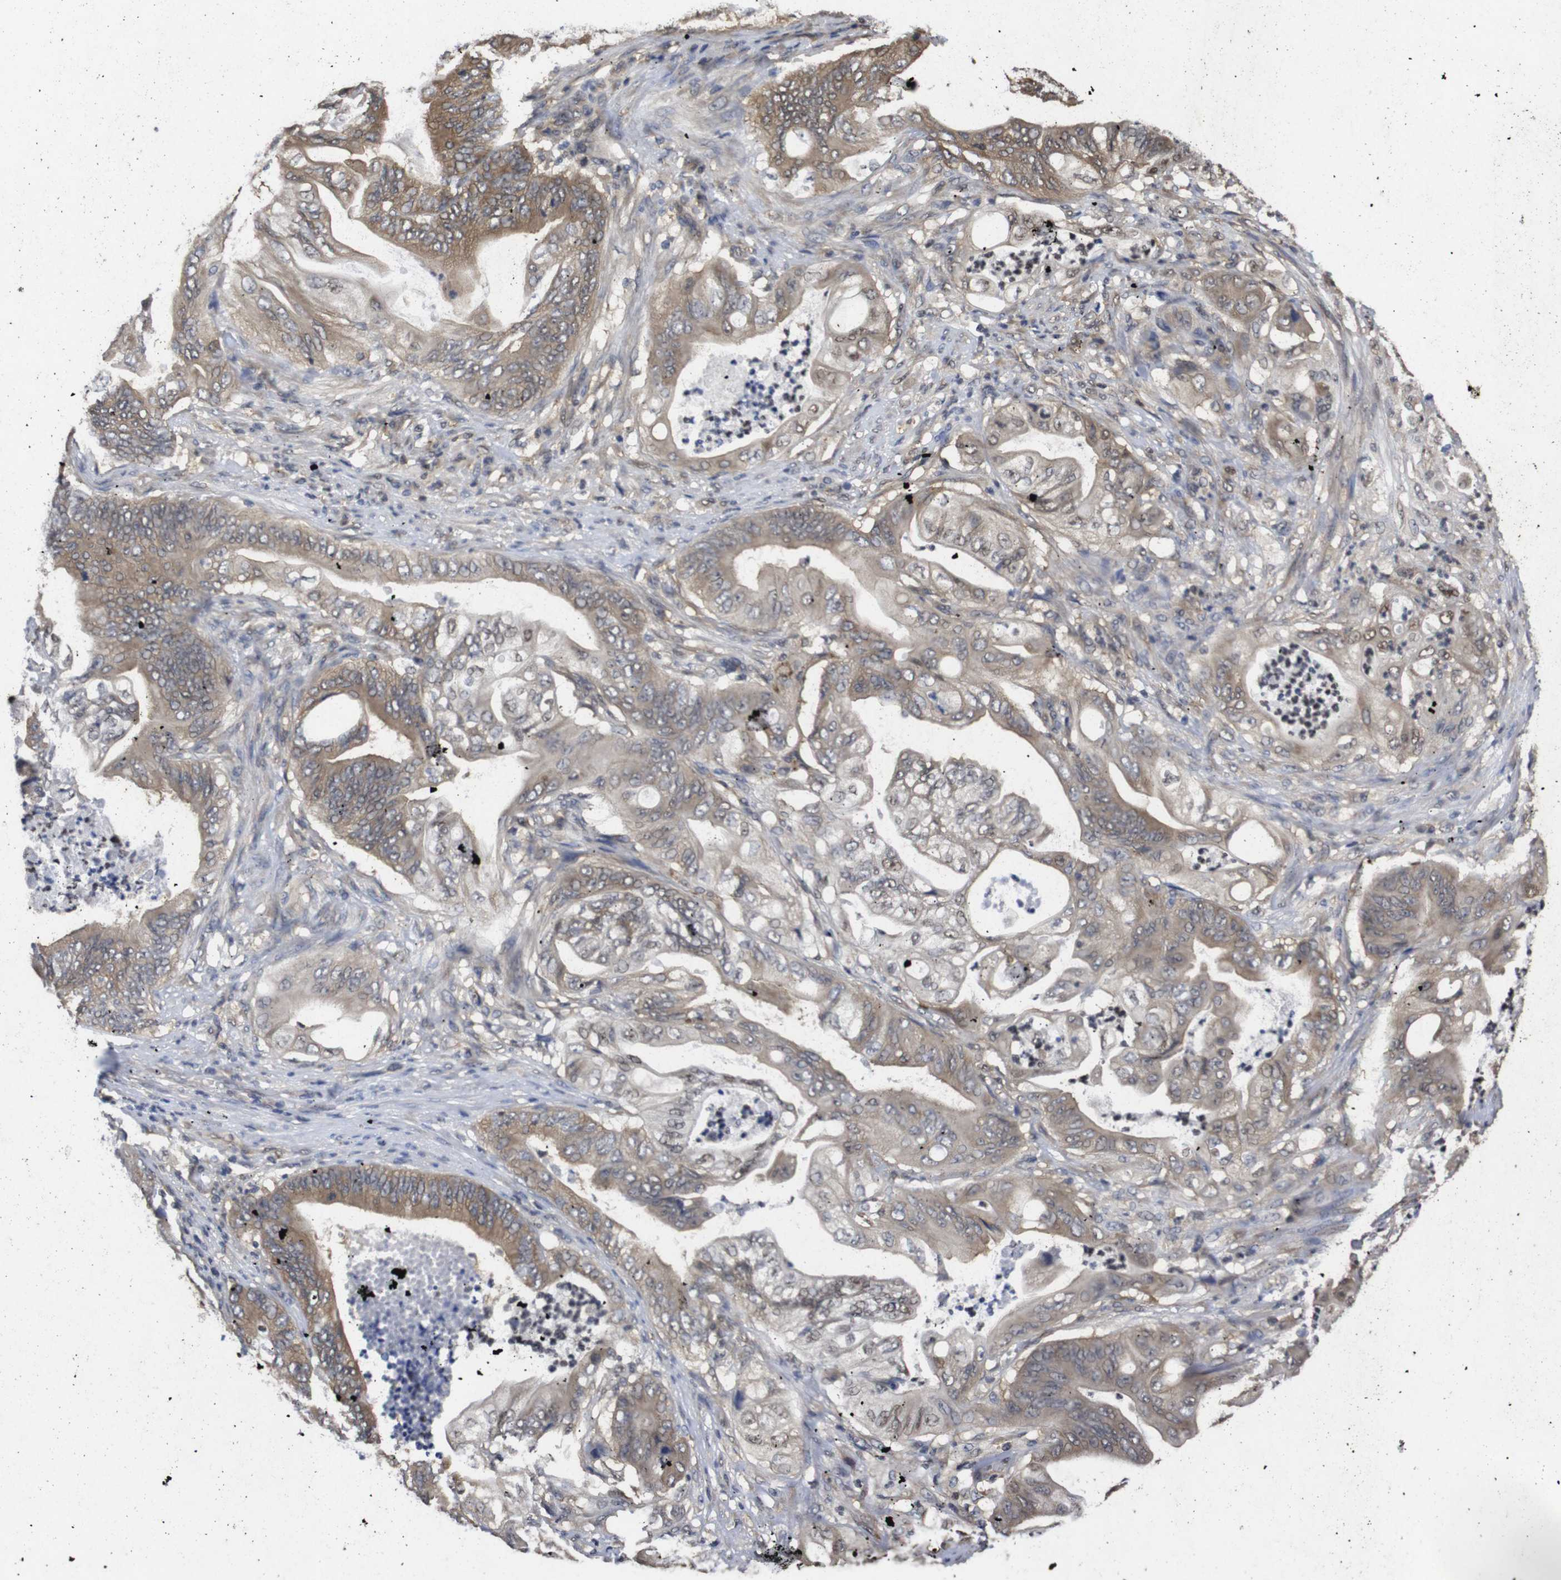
{"staining": {"intensity": "moderate", "quantity": ">75%", "location": "cytoplasmic/membranous,nuclear"}, "tissue": "stomach cancer", "cell_type": "Tumor cells", "image_type": "cancer", "snomed": [{"axis": "morphology", "description": "Adenocarcinoma, NOS"}, {"axis": "topography", "description": "Stomach"}], "caption": "IHC (DAB (3,3'-diaminobenzidine)) staining of stomach cancer shows moderate cytoplasmic/membranous and nuclear protein positivity in about >75% of tumor cells.", "gene": "SUMO3", "patient": {"sex": "female", "age": 73}}